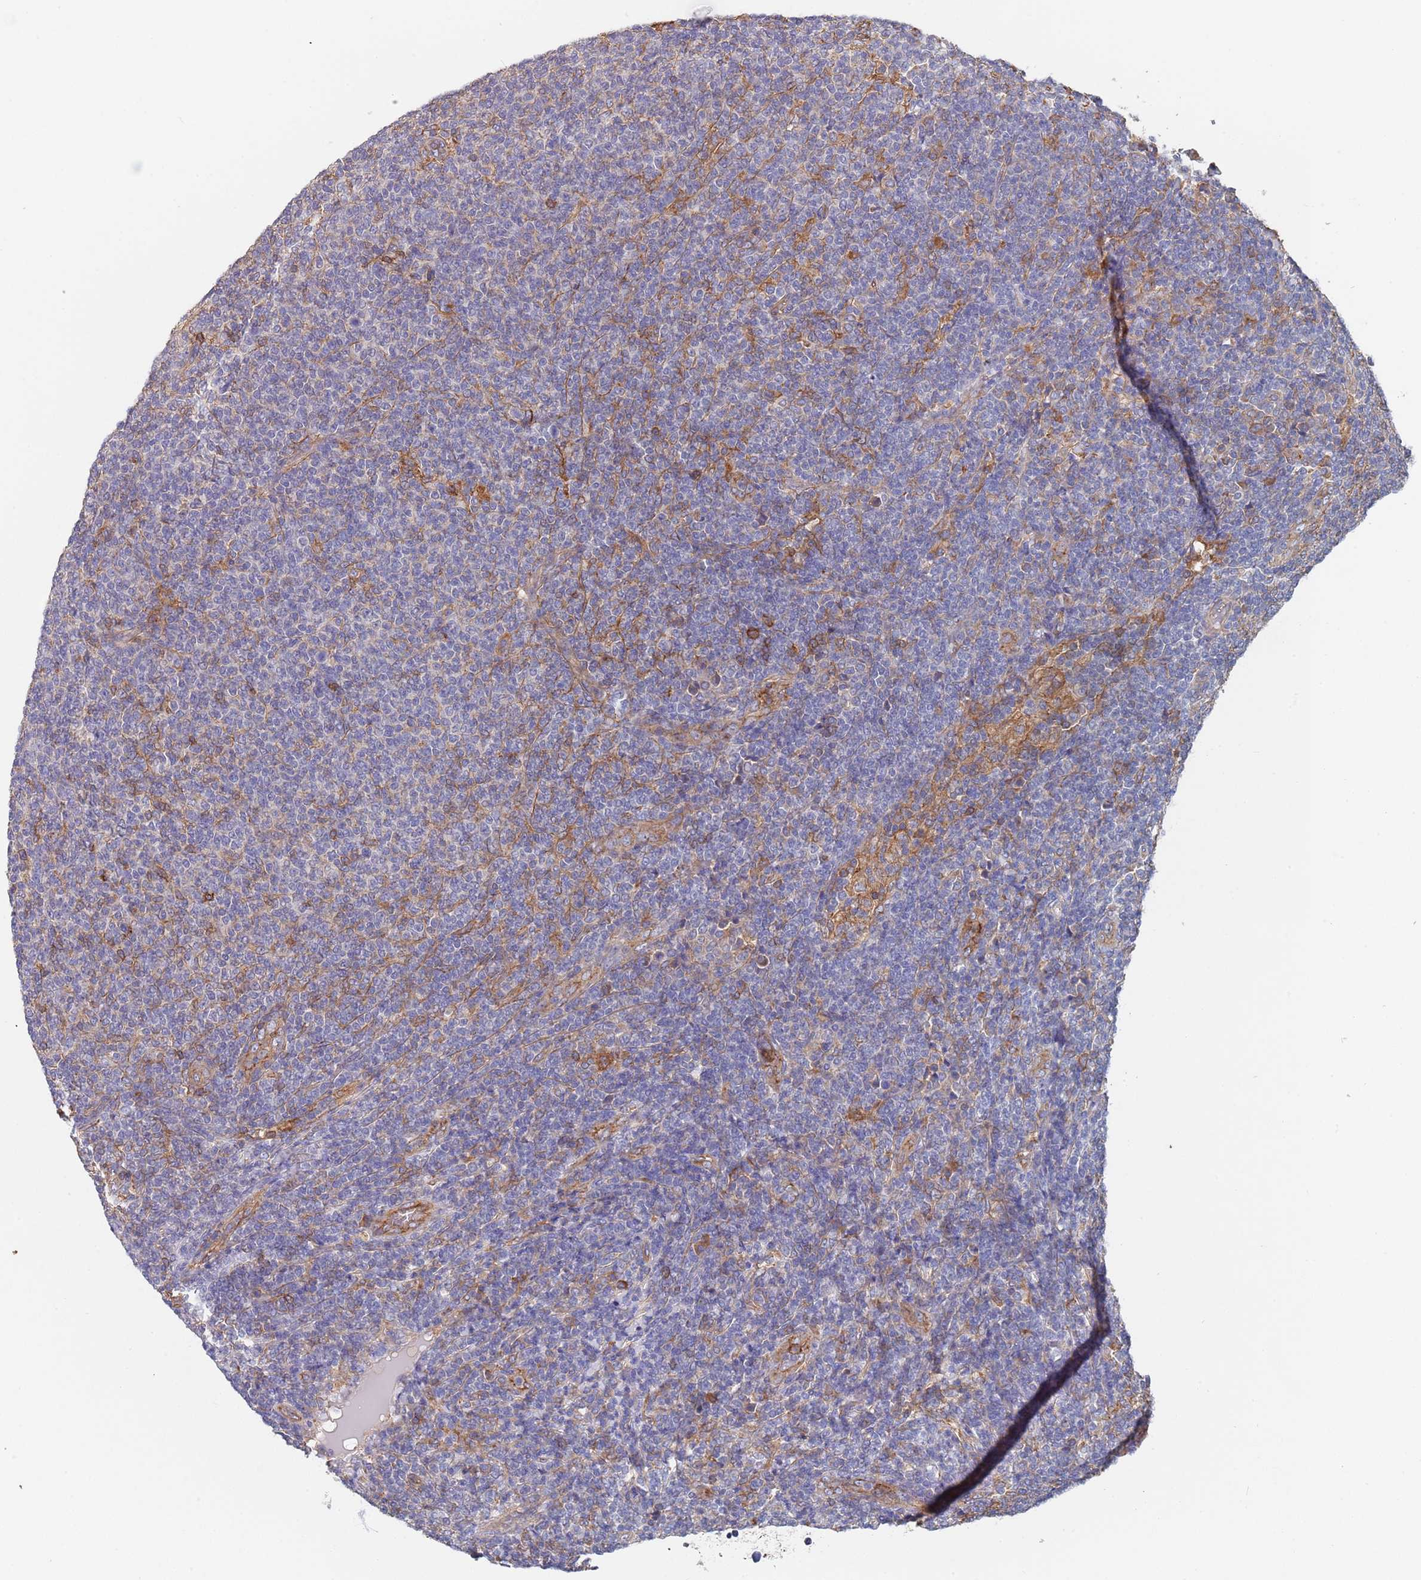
{"staining": {"intensity": "negative", "quantity": "none", "location": "none"}, "tissue": "lymphoma", "cell_type": "Tumor cells", "image_type": "cancer", "snomed": [{"axis": "morphology", "description": "Malignant lymphoma, non-Hodgkin's type, Low grade"}, {"axis": "topography", "description": "Lymph node"}], "caption": "The photomicrograph reveals no significant expression in tumor cells of lymphoma. Nuclei are stained in blue.", "gene": "DCUN1D3", "patient": {"sex": "male", "age": 66}}